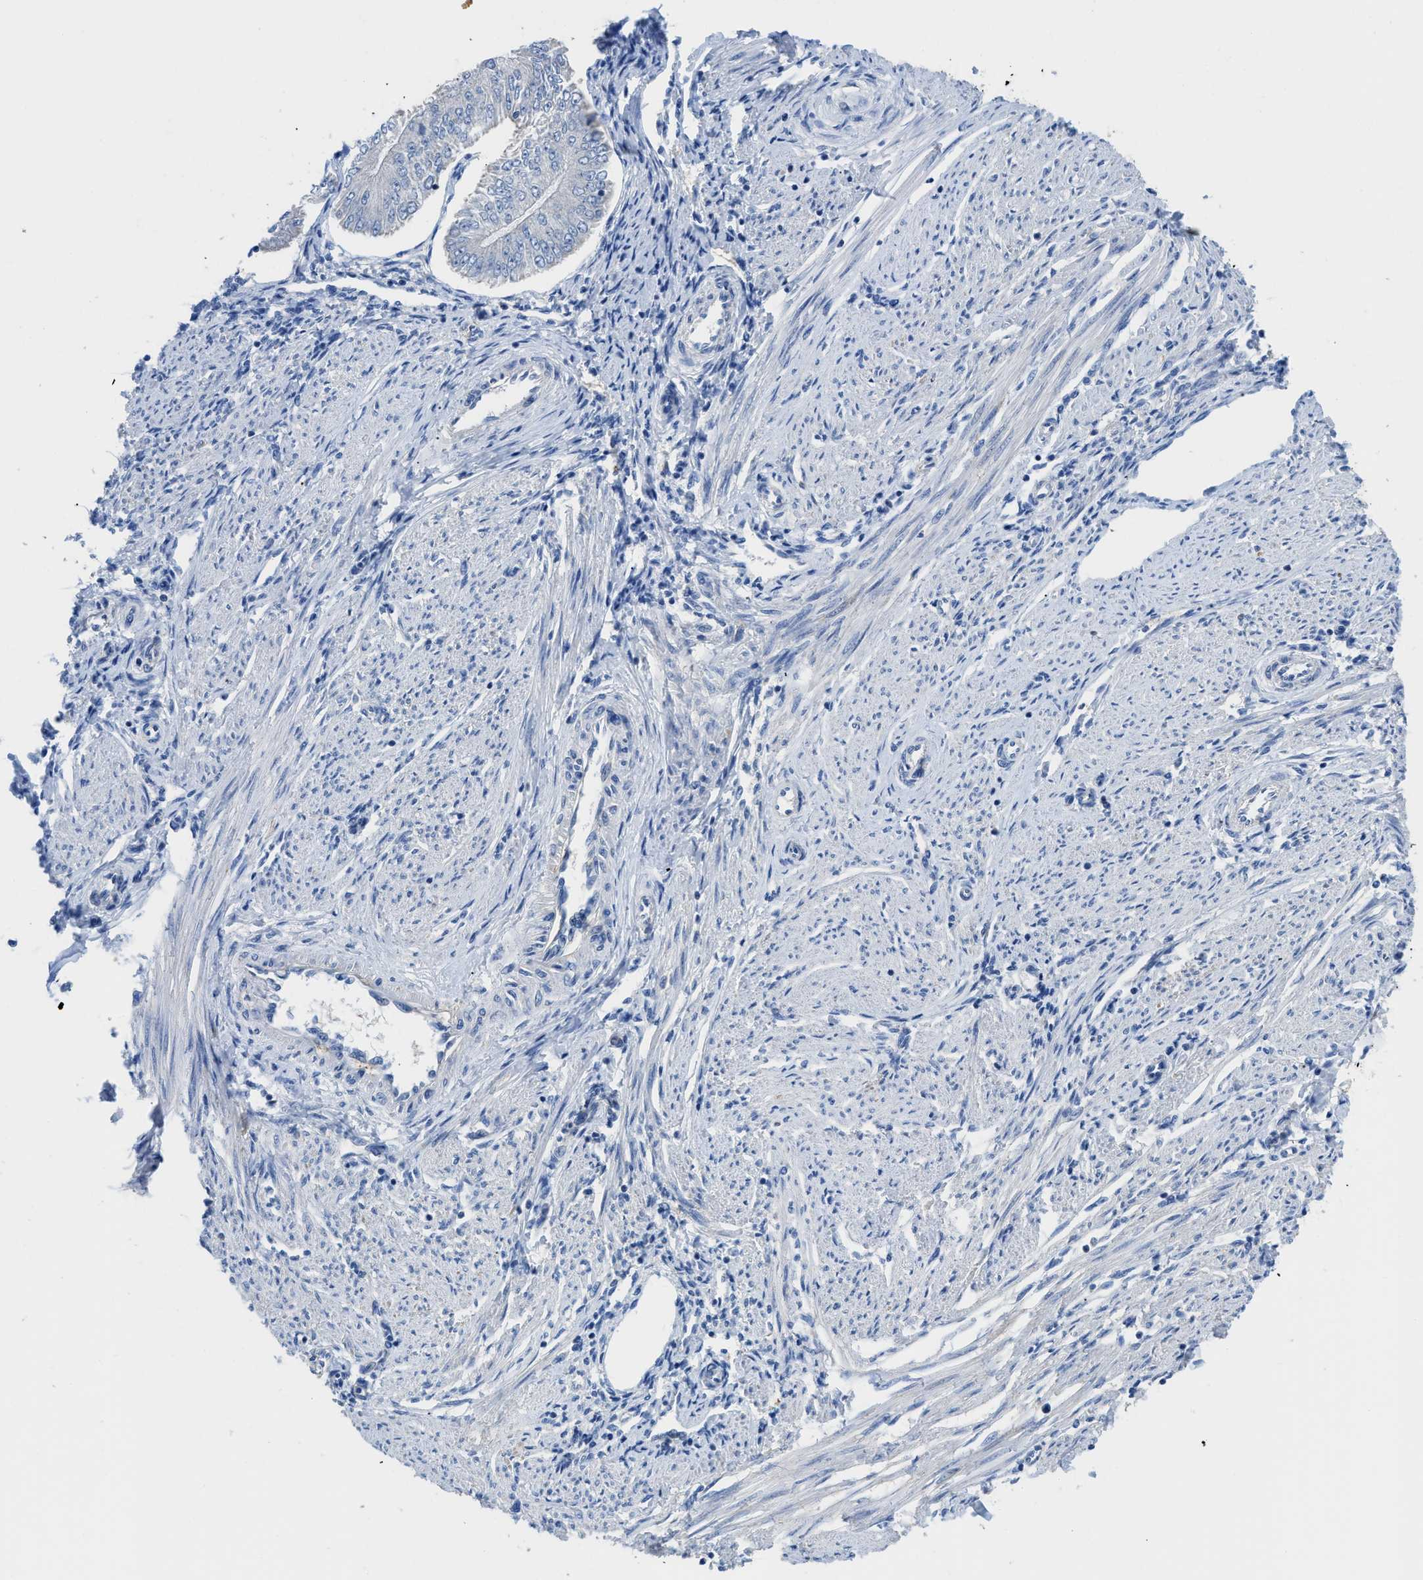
{"staining": {"intensity": "negative", "quantity": "none", "location": "none"}, "tissue": "endometrial cancer", "cell_type": "Tumor cells", "image_type": "cancer", "snomed": [{"axis": "morphology", "description": "Adenocarcinoma, NOS"}, {"axis": "topography", "description": "Endometrium"}], "caption": "This image is of endometrial cancer stained with immunohistochemistry (IHC) to label a protein in brown with the nuclei are counter-stained blue. There is no staining in tumor cells.", "gene": "NEB", "patient": {"sex": "female", "age": 53}}